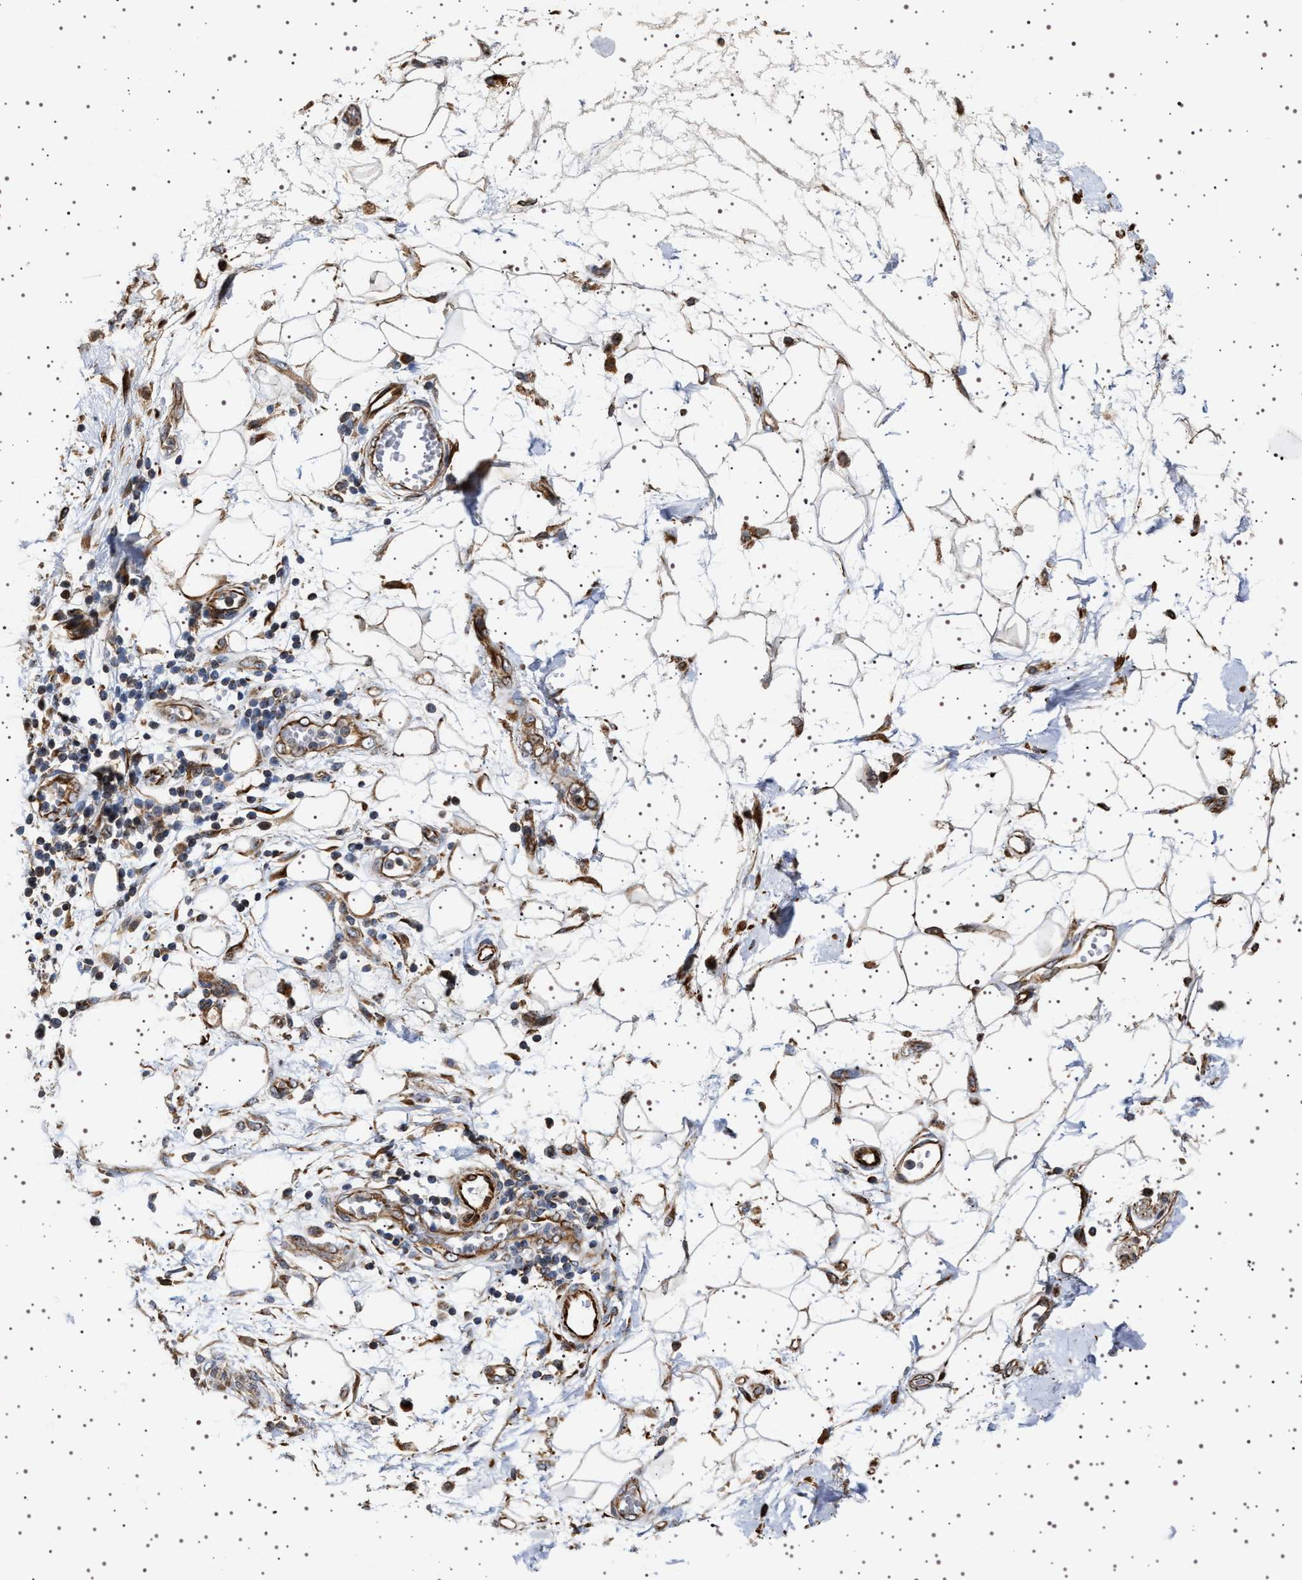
{"staining": {"intensity": "strong", "quantity": ">75%", "location": "cytoplasmic/membranous"}, "tissue": "adipose tissue", "cell_type": "Adipocytes", "image_type": "normal", "snomed": [{"axis": "morphology", "description": "Normal tissue, NOS"}, {"axis": "morphology", "description": "Adenocarcinoma, NOS"}, {"axis": "topography", "description": "Duodenum"}, {"axis": "topography", "description": "Peripheral nerve tissue"}], "caption": "Immunohistochemistry (IHC) staining of unremarkable adipose tissue, which demonstrates high levels of strong cytoplasmic/membranous positivity in approximately >75% of adipocytes indicating strong cytoplasmic/membranous protein positivity. The staining was performed using DAB (brown) for protein detection and nuclei were counterstained in hematoxylin (blue).", "gene": "TRUB2", "patient": {"sex": "female", "age": 60}}